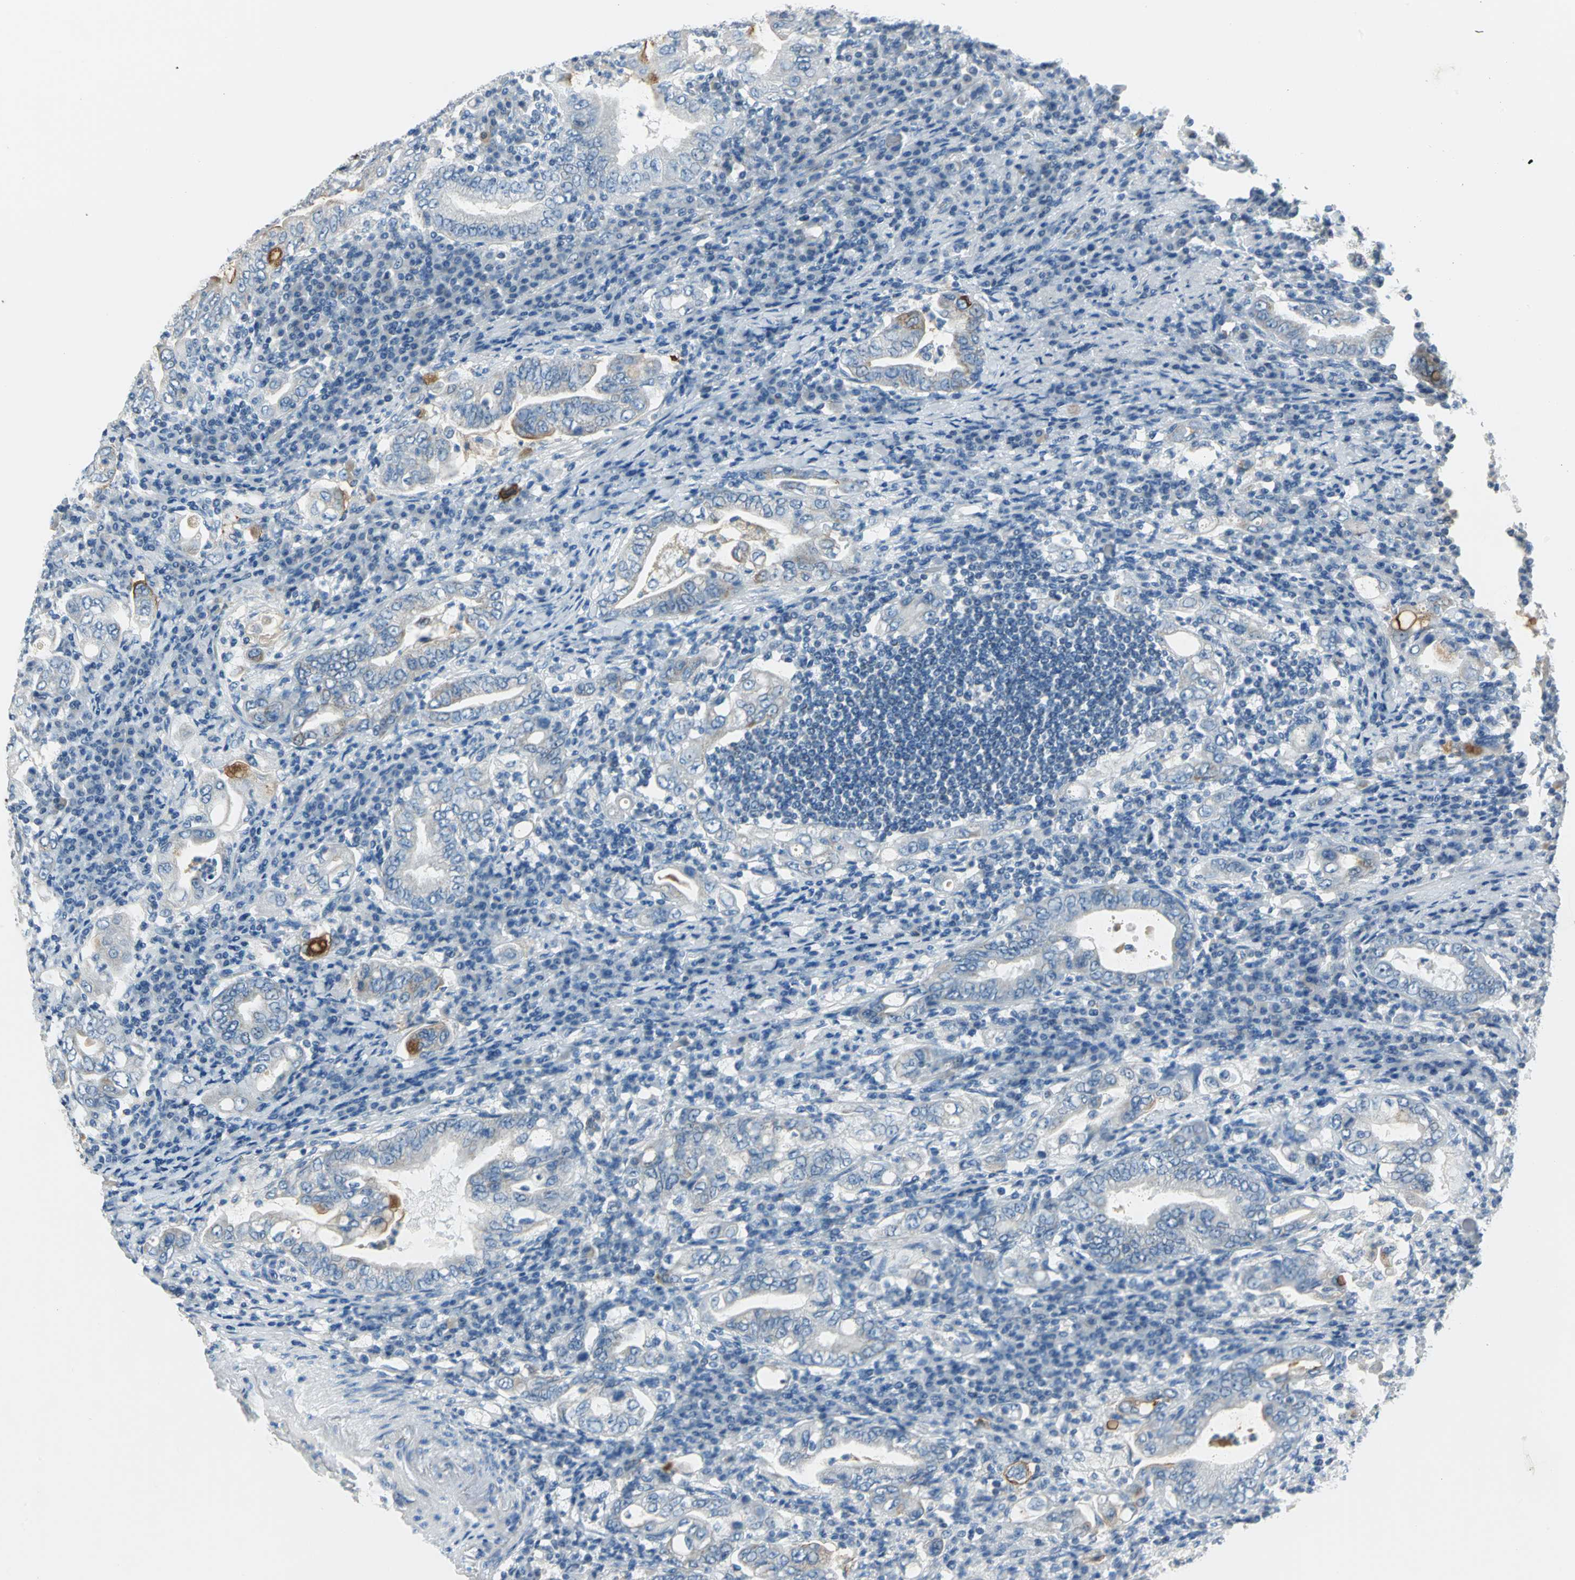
{"staining": {"intensity": "strong", "quantity": "25%-75%", "location": "cytoplasmic/membranous"}, "tissue": "stomach cancer", "cell_type": "Tumor cells", "image_type": "cancer", "snomed": [{"axis": "morphology", "description": "Normal tissue, NOS"}, {"axis": "morphology", "description": "Adenocarcinoma, NOS"}, {"axis": "topography", "description": "Esophagus"}, {"axis": "topography", "description": "Stomach, upper"}, {"axis": "topography", "description": "Peripheral nerve tissue"}], "caption": "Immunohistochemical staining of human adenocarcinoma (stomach) displays high levels of strong cytoplasmic/membranous staining in approximately 25%-75% of tumor cells. The staining is performed using DAB brown chromogen to label protein expression. The nuclei are counter-stained blue using hematoxylin.", "gene": "MUC4", "patient": {"sex": "male", "age": 62}}